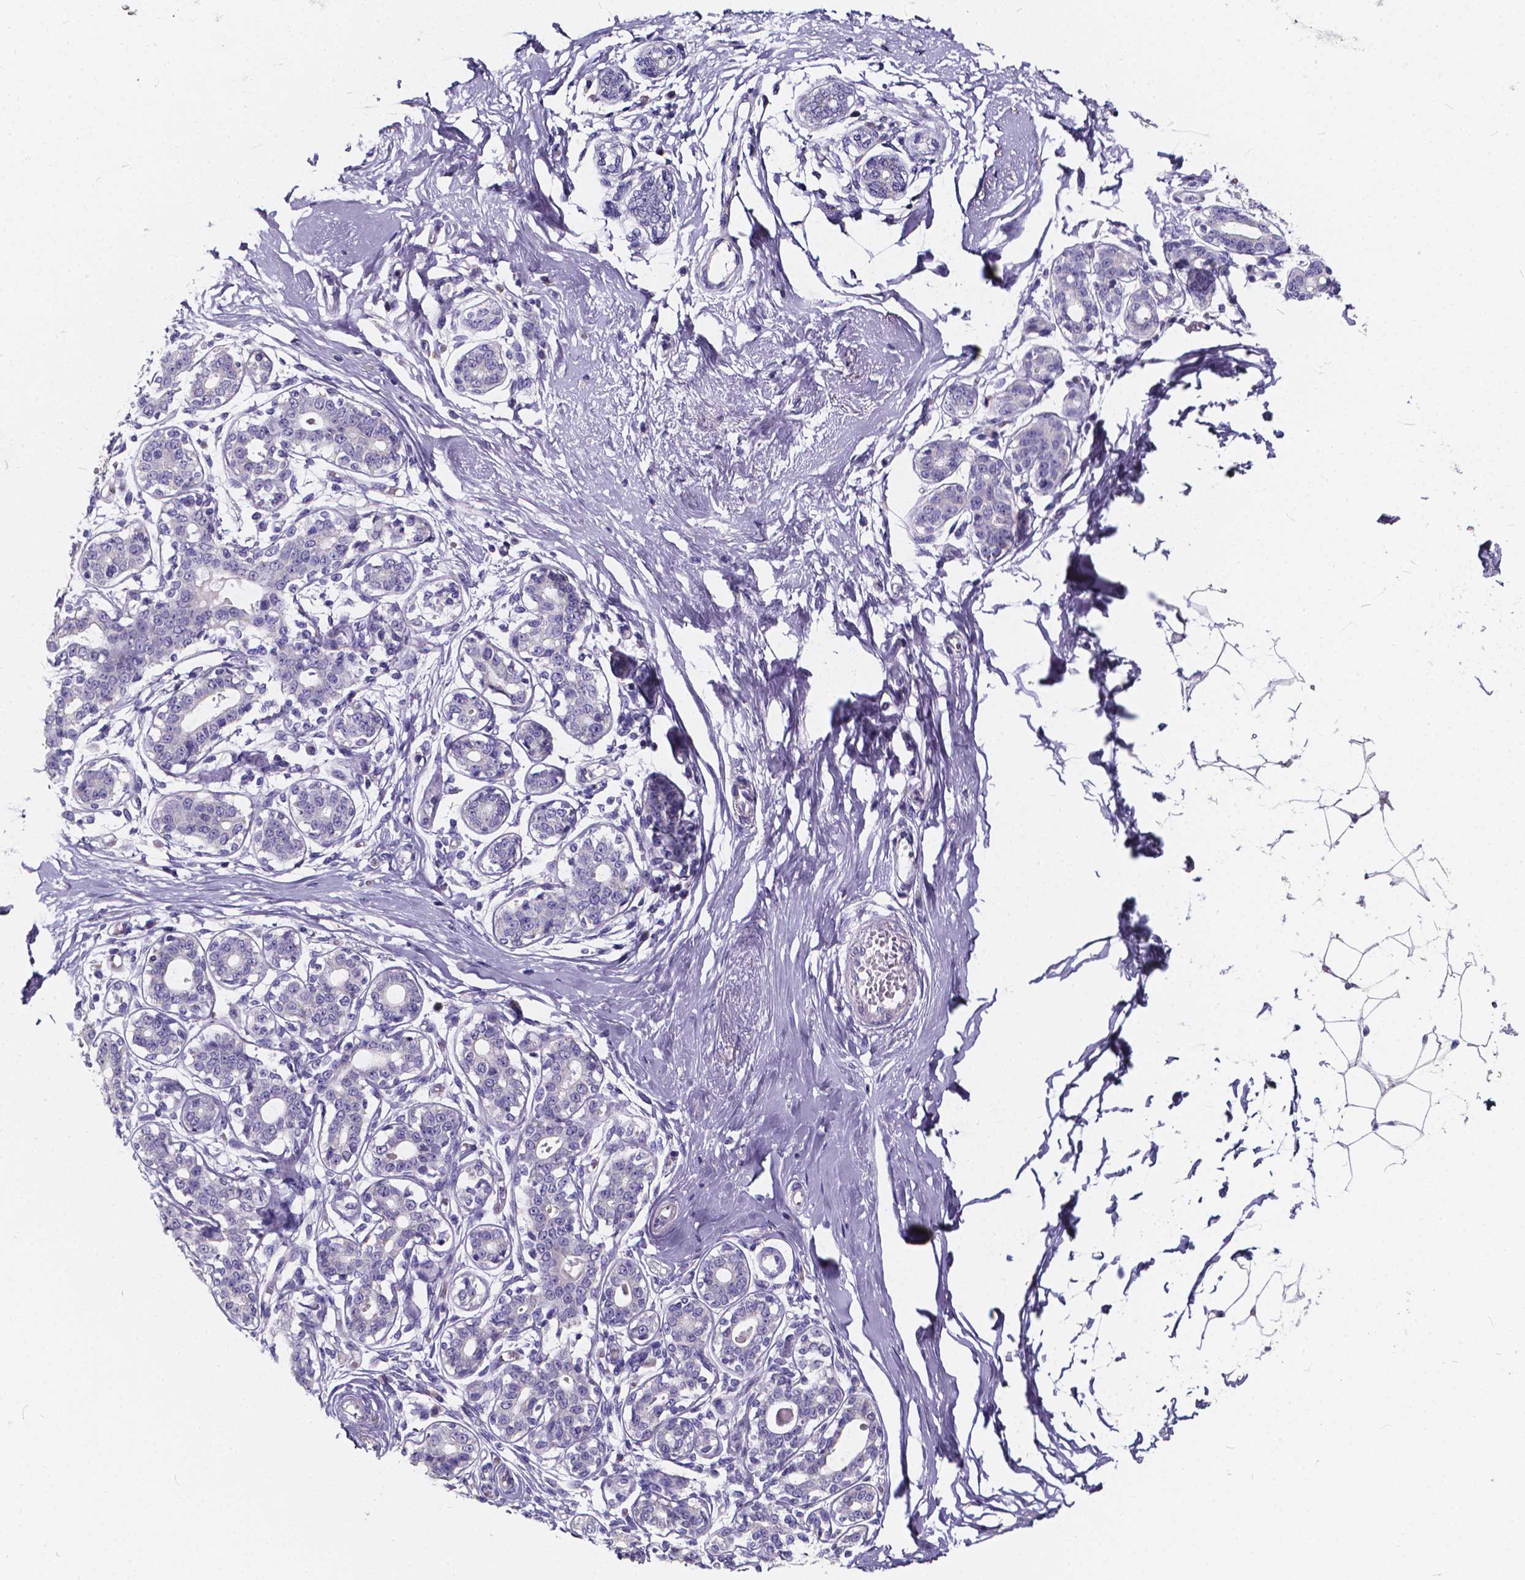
{"staining": {"intensity": "negative", "quantity": "none", "location": "none"}, "tissue": "breast", "cell_type": "Adipocytes", "image_type": "normal", "snomed": [{"axis": "morphology", "description": "Normal tissue, NOS"}, {"axis": "topography", "description": "Skin"}, {"axis": "topography", "description": "Breast"}], "caption": "DAB (3,3'-diaminobenzidine) immunohistochemical staining of unremarkable breast exhibits no significant positivity in adipocytes. (Stains: DAB (3,3'-diaminobenzidine) immunohistochemistry (IHC) with hematoxylin counter stain, Microscopy: brightfield microscopy at high magnification).", "gene": "SPEF2", "patient": {"sex": "female", "age": 43}}